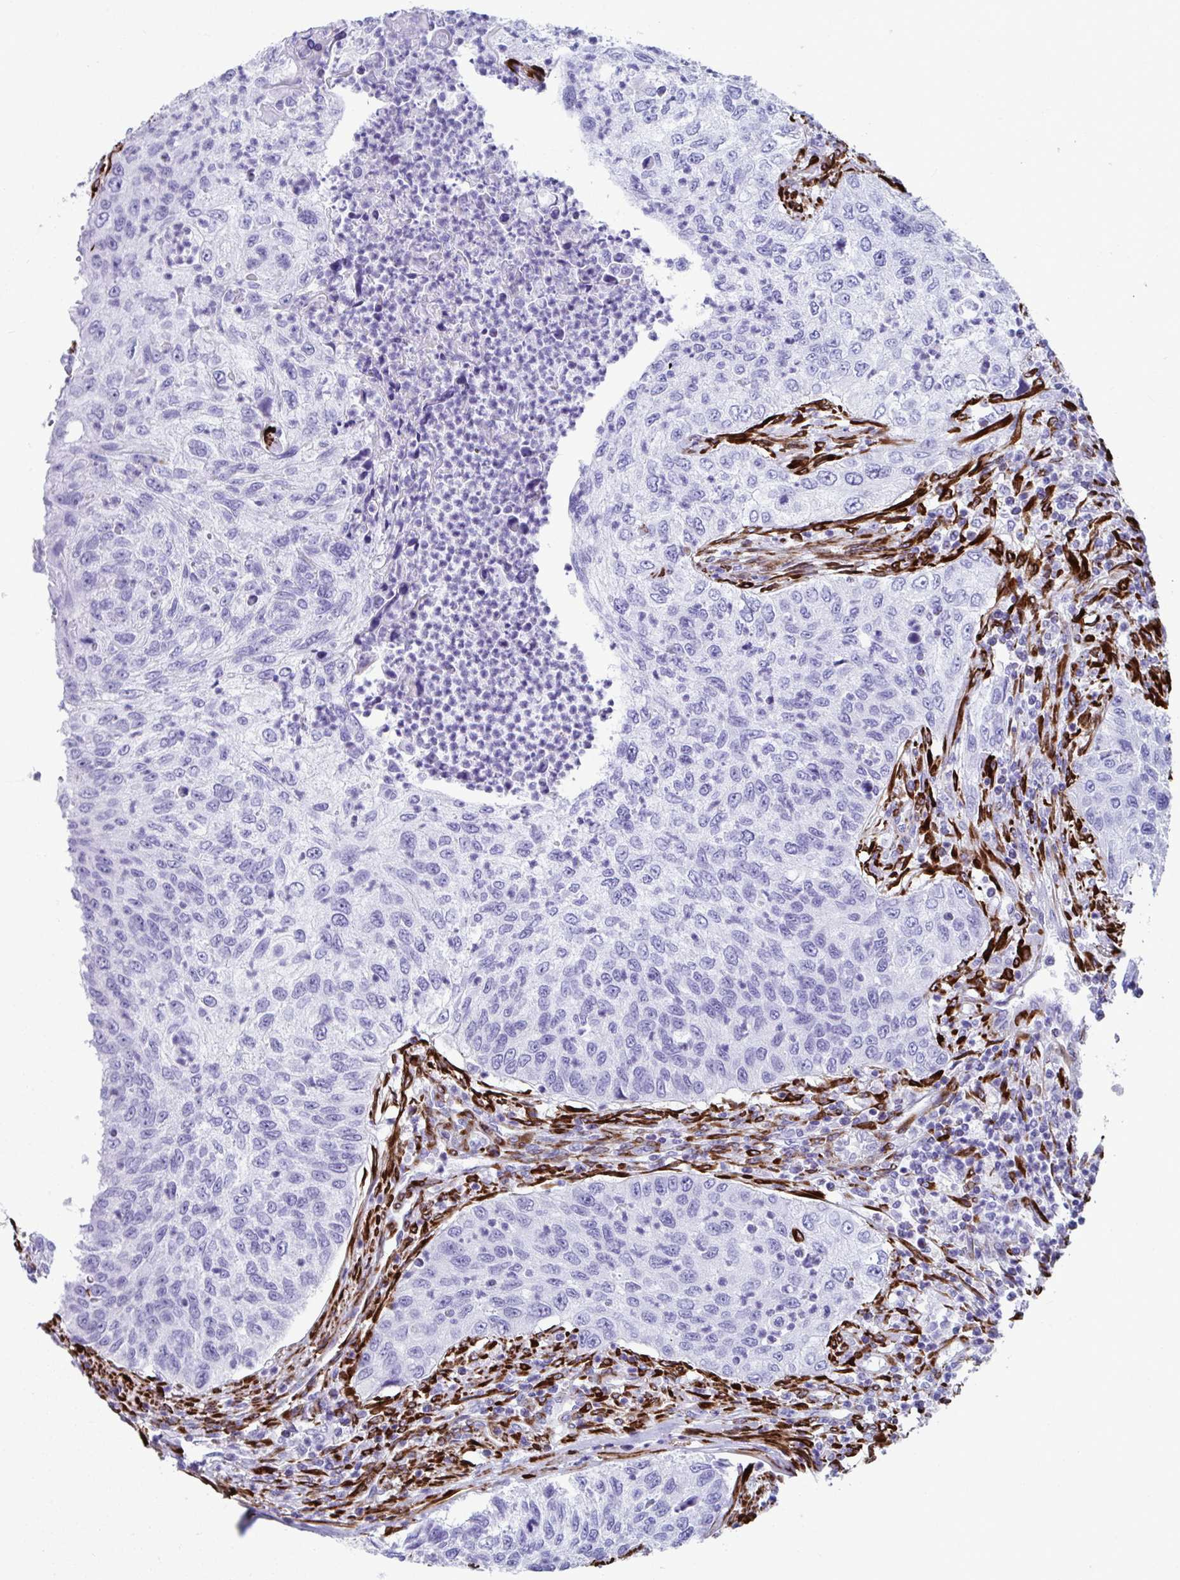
{"staining": {"intensity": "negative", "quantity": "none", "location": "none"}, "tissue": "urothelial cancer", "cell_type": "Tumor cells", "image_type": "cancer", "snomed": [{"axis": "morphology", "description": "Urothelial carcinoma, High grade"}, {"axis": "topography", "description": "Urinary bladder"}], "caption": "Tumor cells show no significant protein staining in urothelial cancer.", "gene": "GRXCR2", "patient": {"sex": "female", "age": 60}}